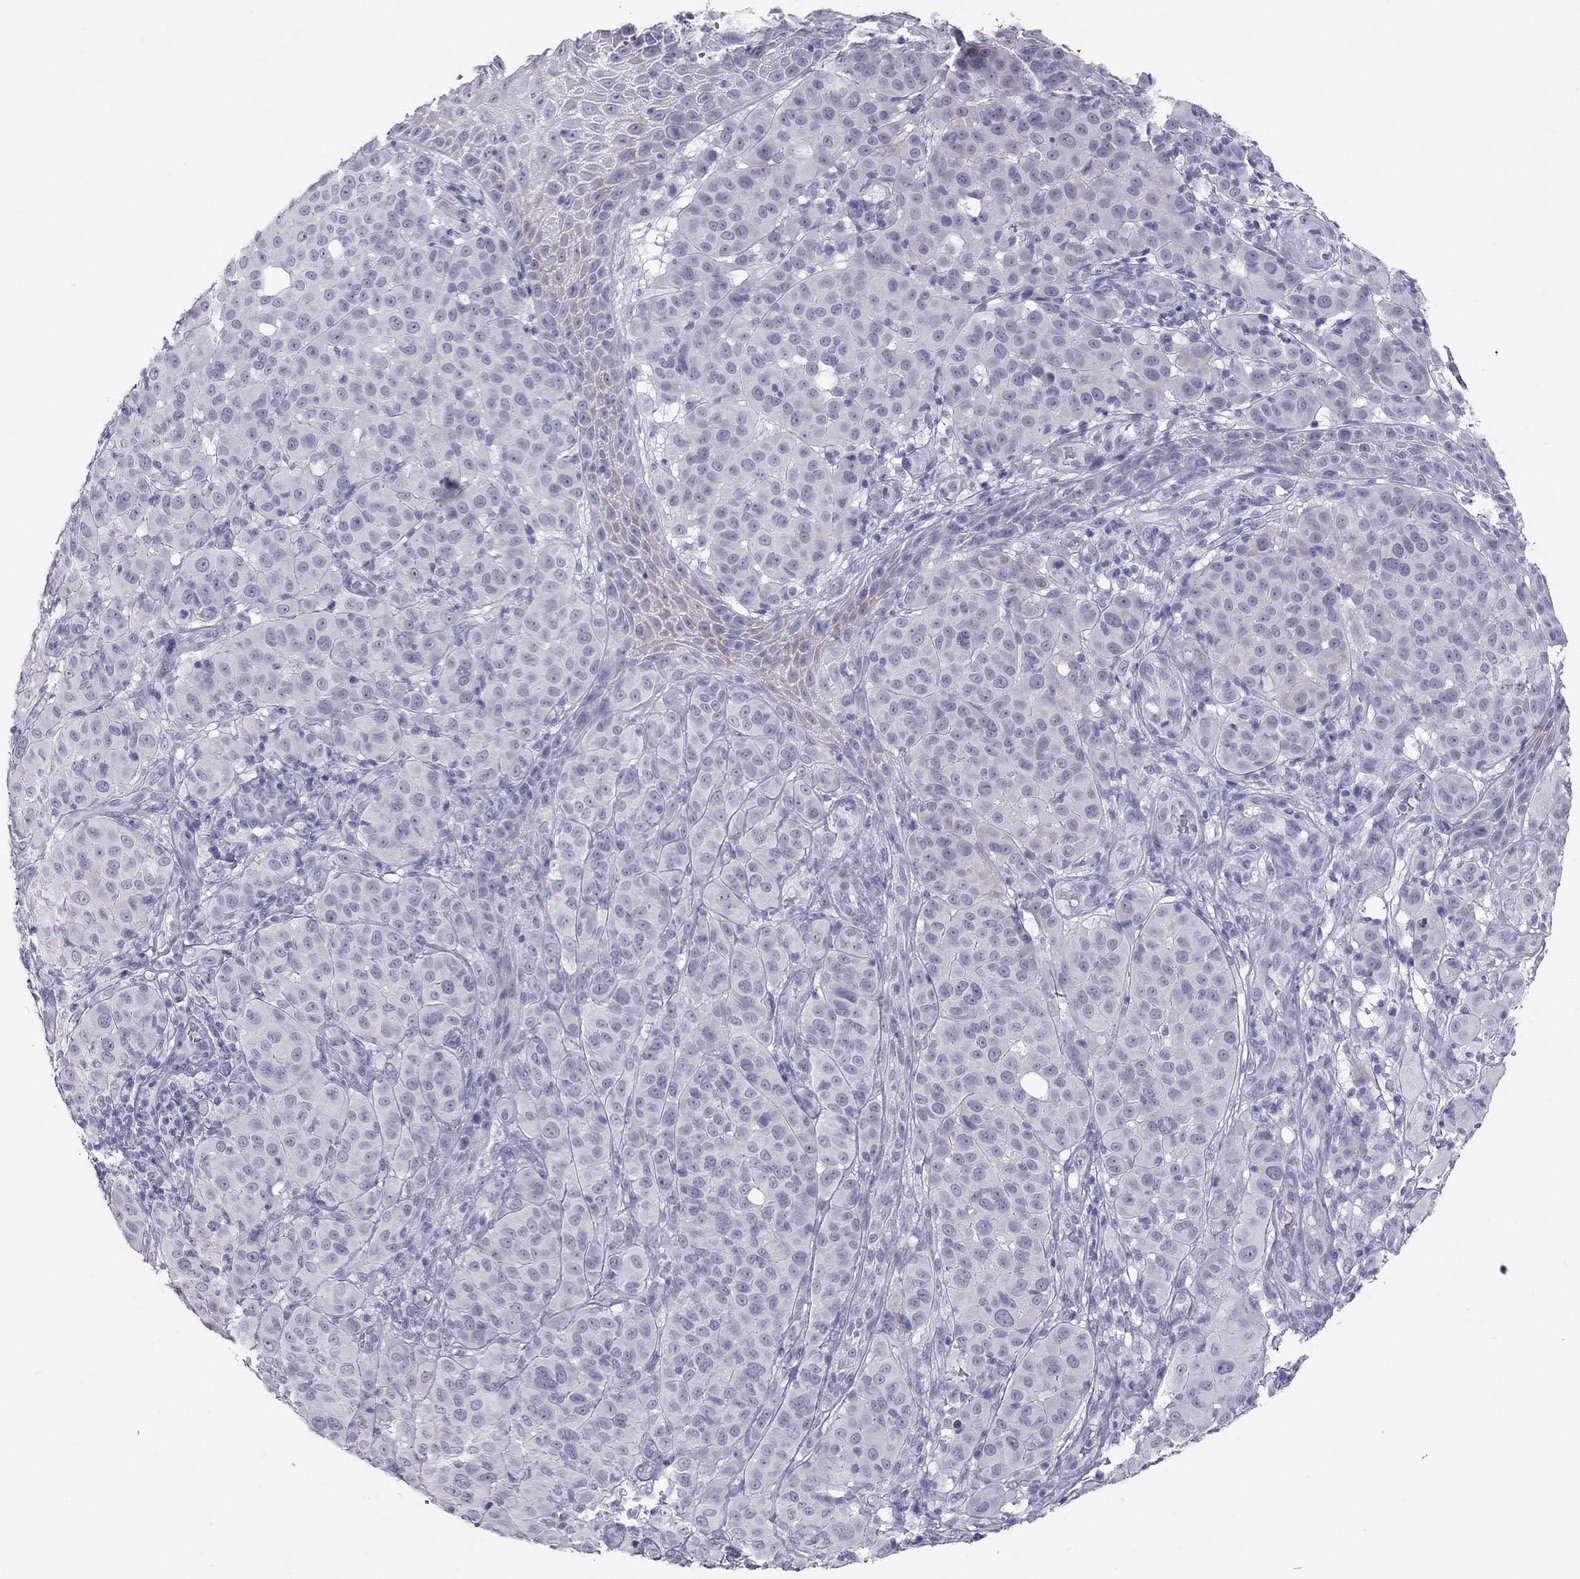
{"staining": {"intensity": "negative", "quantity": "none", "location": "none"}, "tissue": "melanoma", "cell_type": "Tumor cells", "image_type": "cancer", "snomed": [{"axis": "morphology", "description": "Malignant melanoma, NOS"}, {"axis": "topography", "description": "Skin"}], "caption": "The histopathology image exhibits no staining of tumor cells in melanoma.", "gene": "PSMB11", "patient": {"sex": "female", "age": 87}}